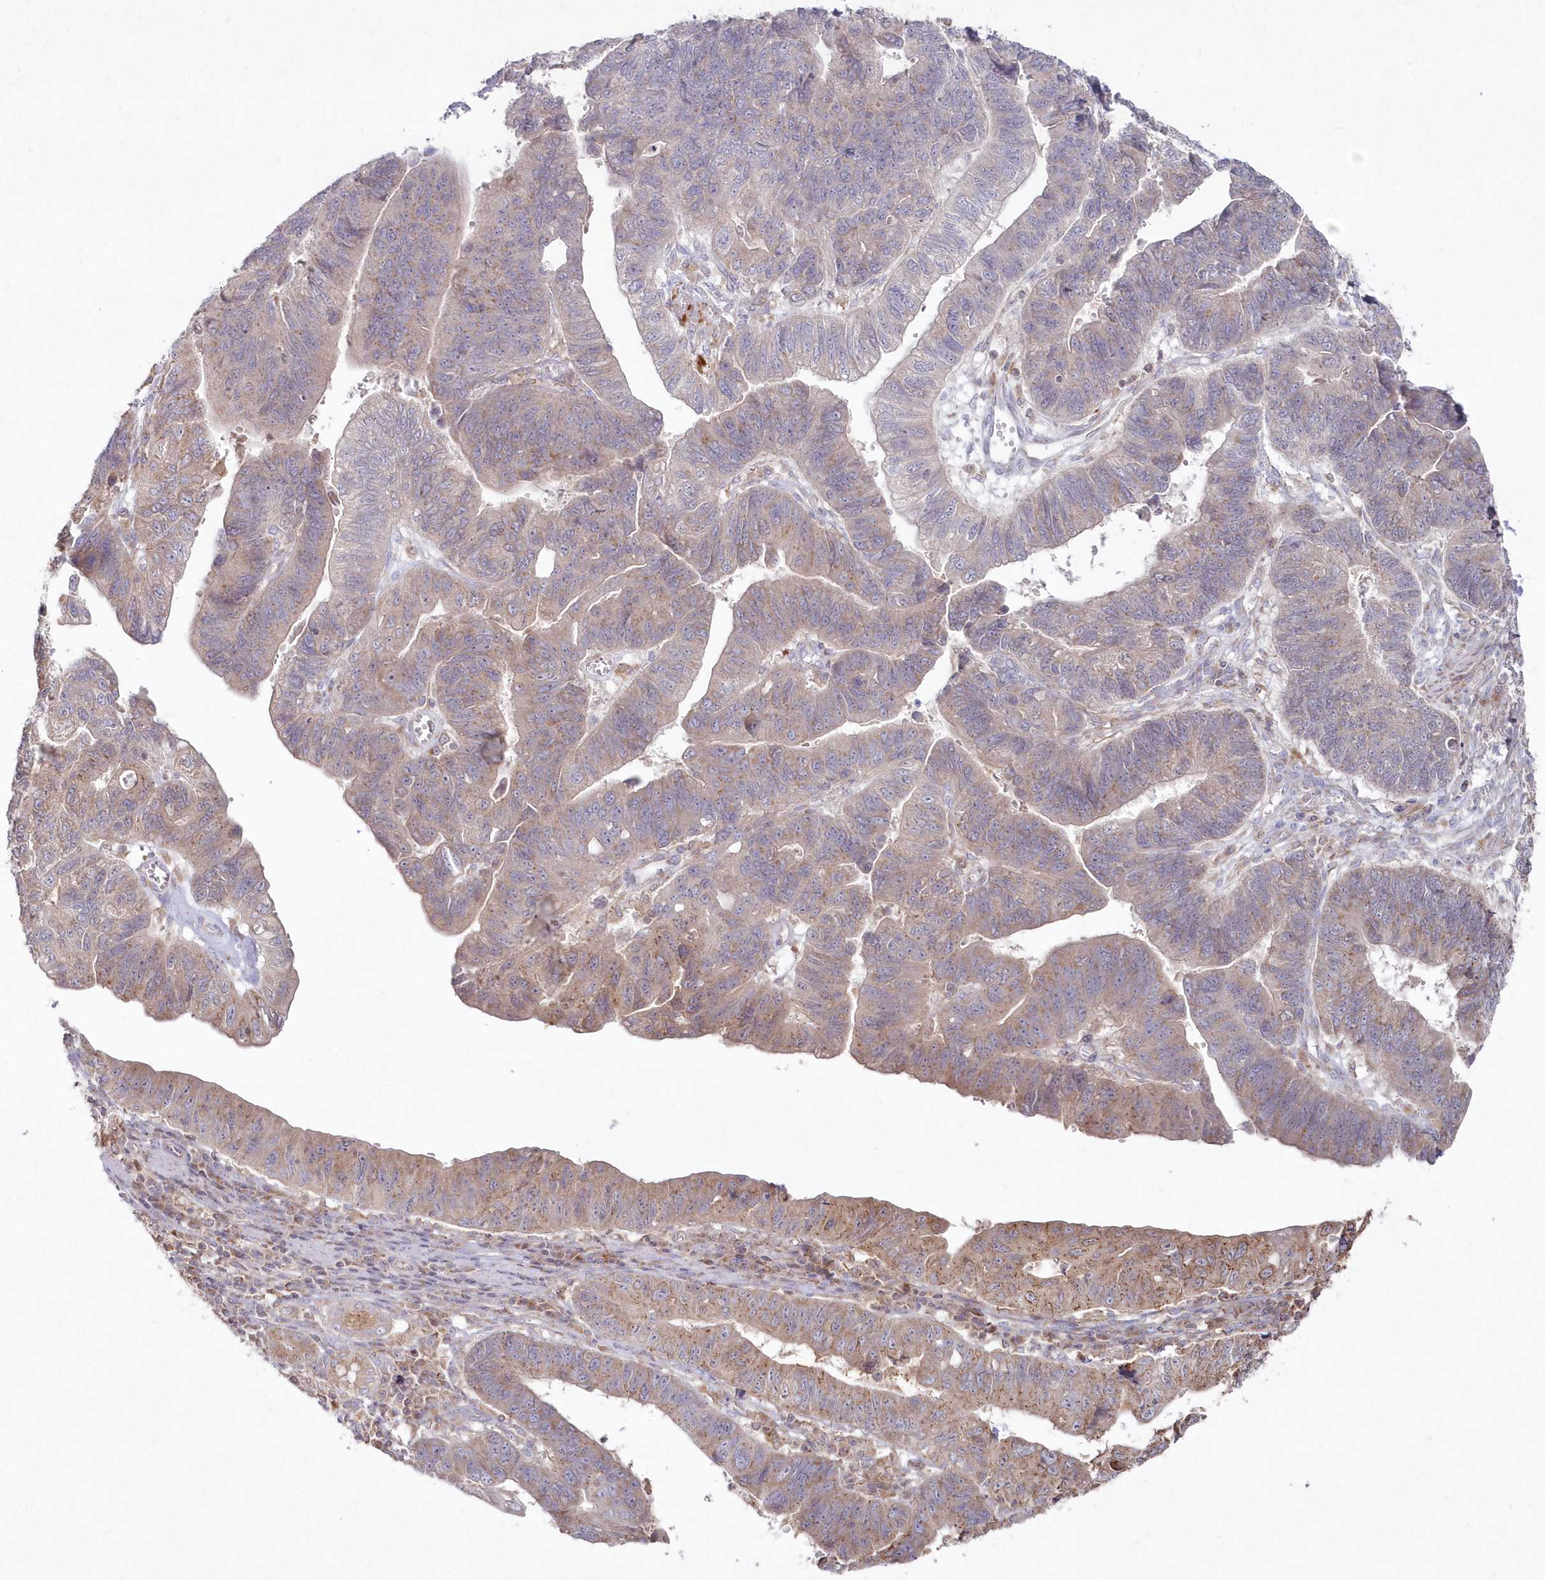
{"staining": {"intensity": "moderate", "quantity": "25%-75%", "location": "cytoplasmic/membranous"}, "tissue": "stomach cancer", "cell_type": "Tumor cells", "image_type": "cancer", "snomed": [{"axis": "morphology", "description": "Adenocarcinoma, NOS"}, {"axis": "topography", "description": "Stomach"}], "caption": "Moderate cytoplasmic/membranous staining for a protein is identified in approximately 25%-75% of tumor cells of stomach cancer (adenocarcinoma) using immunohistochemistry.", "gene": "ARSB", "patient": {"sex": "male", "age": 59}}